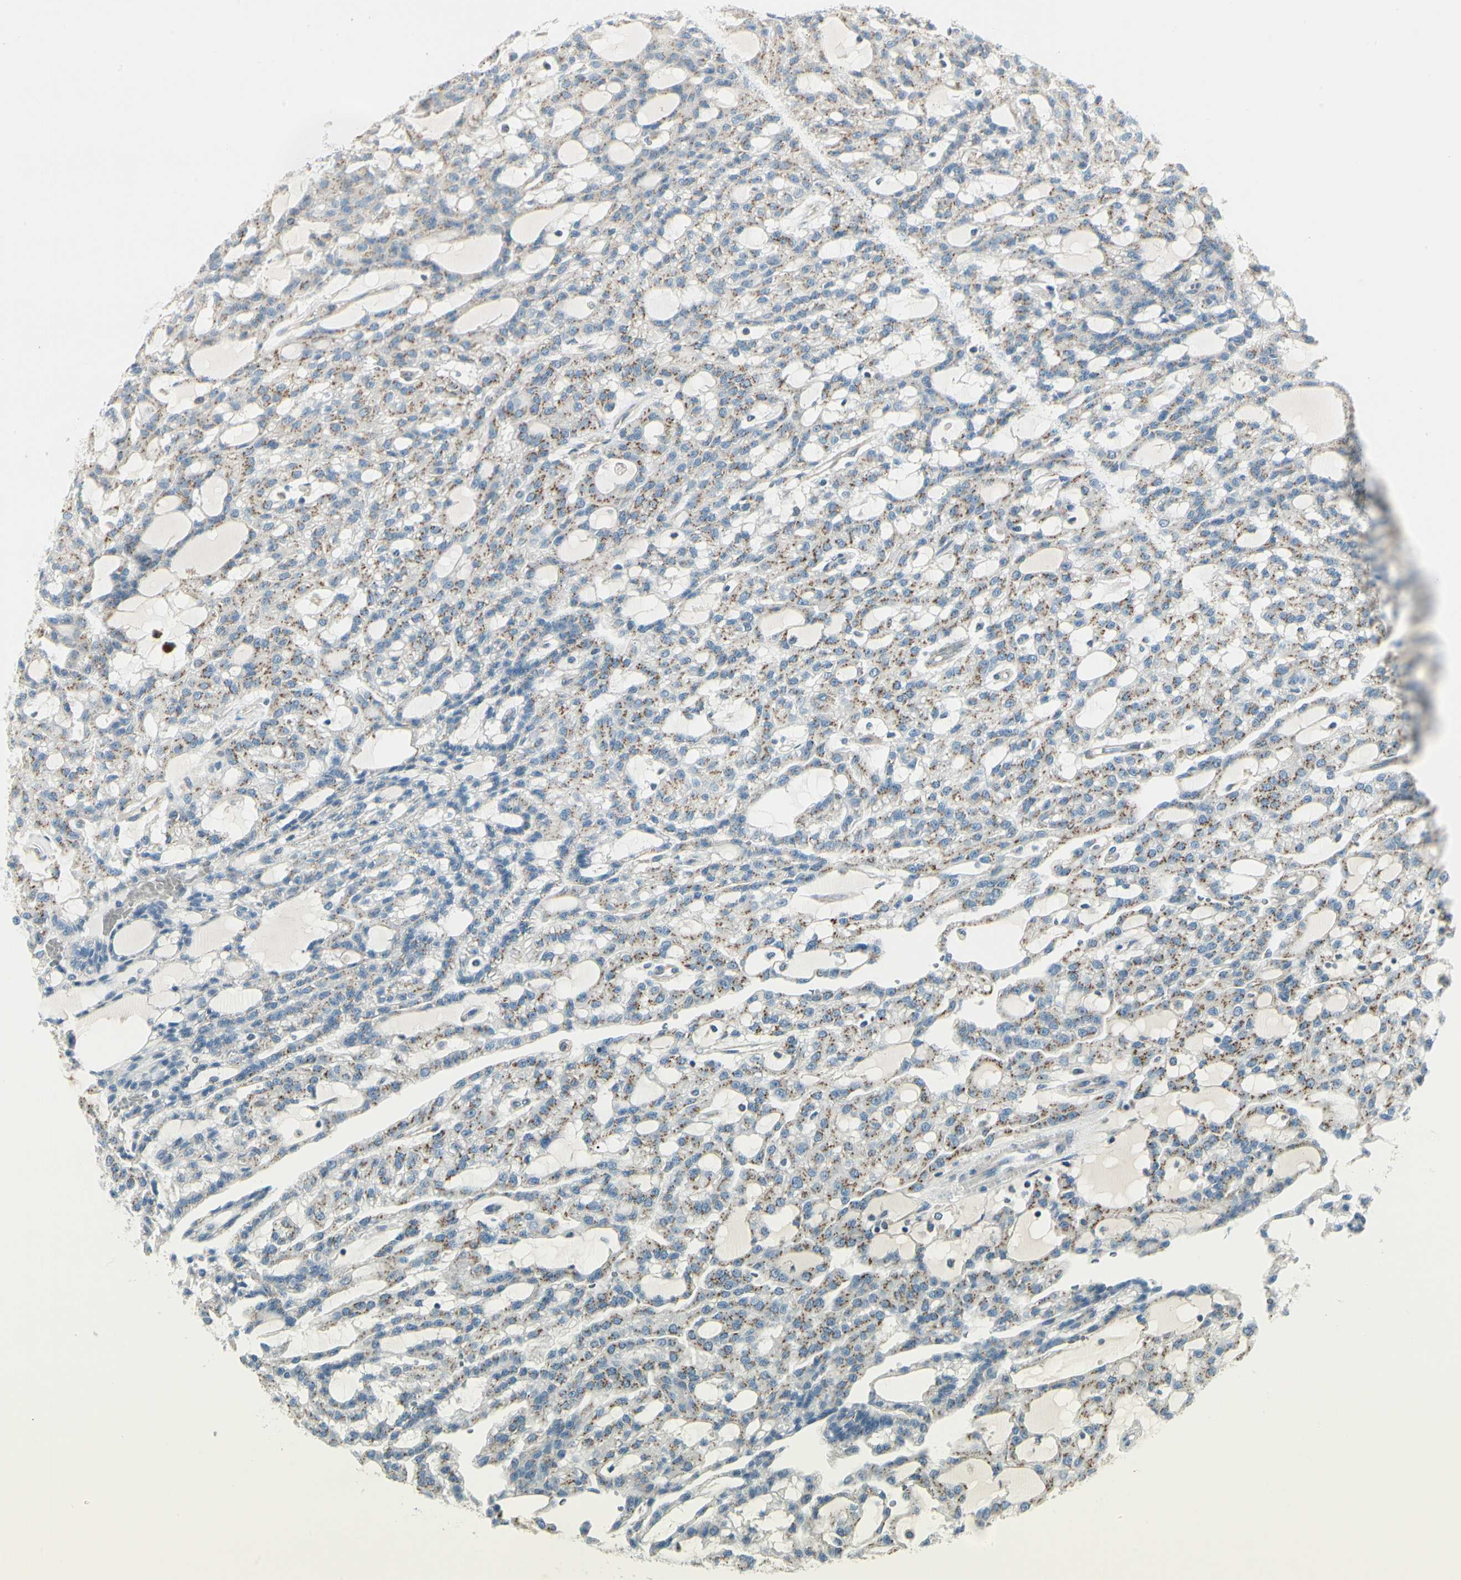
{"staining": {"intensity": "moderate", "quantity": "25%-75%", "location": "cytoplasmic/membranous"}, "tissue": "renal cancer", "cell_type": "Tumor cells", "image_type": "cancer", "snomed": [{"axis": "morphology", "description": "Adenocarcinoma, NOS"}, {"axis": "topography", "description": "Kidney"}], "caption": "About 25%-75% of tumor cells in human renal adenocarcinoma display moderate cytoplasmic/membranous protein staining as visualized by brown immunohistochemical staining.", "gene": "ABCA3", "patient": {"sex": "male", "age": 63}}